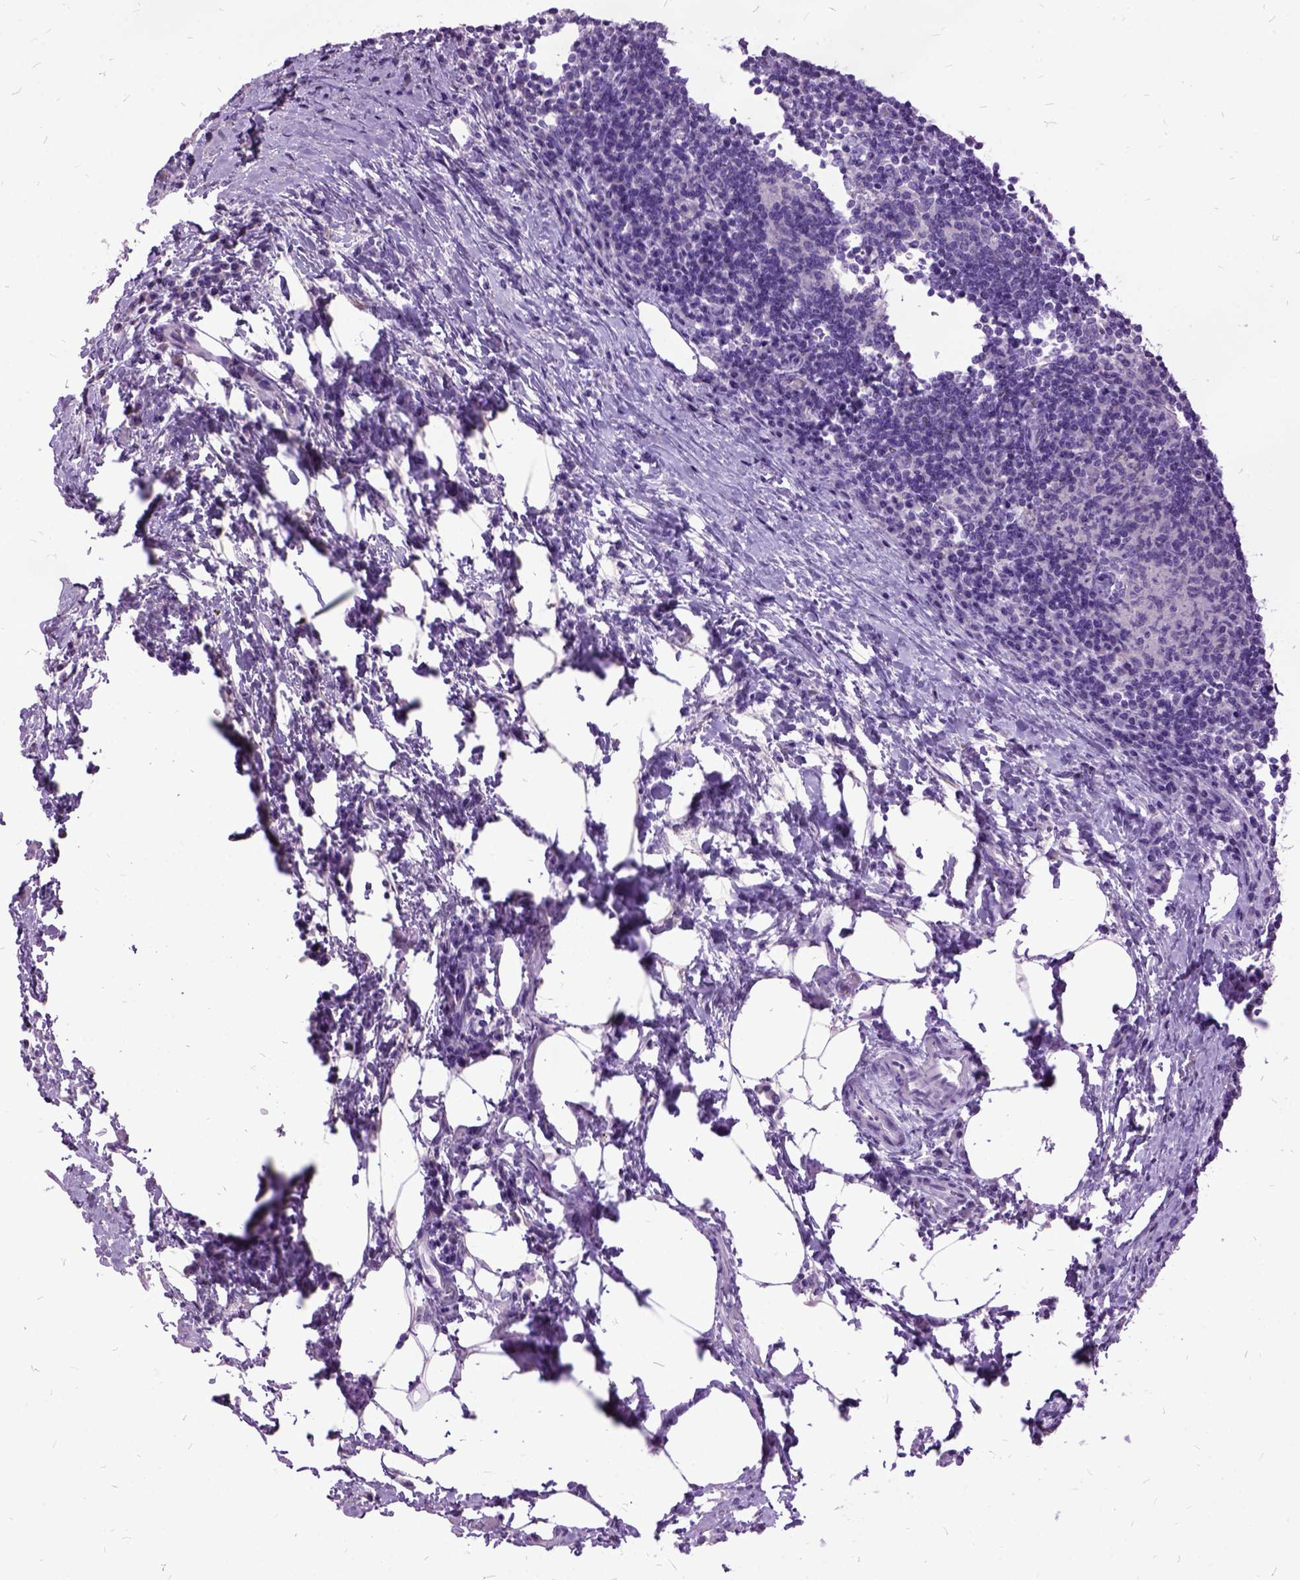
{"staining": {"intensity": "negative", "quantity": "none", "location": "none"}, "tissue": "lymph node", "cell_type": "Germinal center cells", "image_type": "normal", "snomed": [{"axis": "morphology", "description": "Normal tissue, NOS"}, {"axis": "topography", "description": "Lymph node"}], "caption": "The histopathology image displays no significant positivity in germinal center cells of lymph node. (Brightfield microscopy of DAB (3,3'-diaminobenzidine) immunohistochemistry (IHC) at high magnification).", "gene": "MME", "patient": {"sex": "male", "age": 67}}